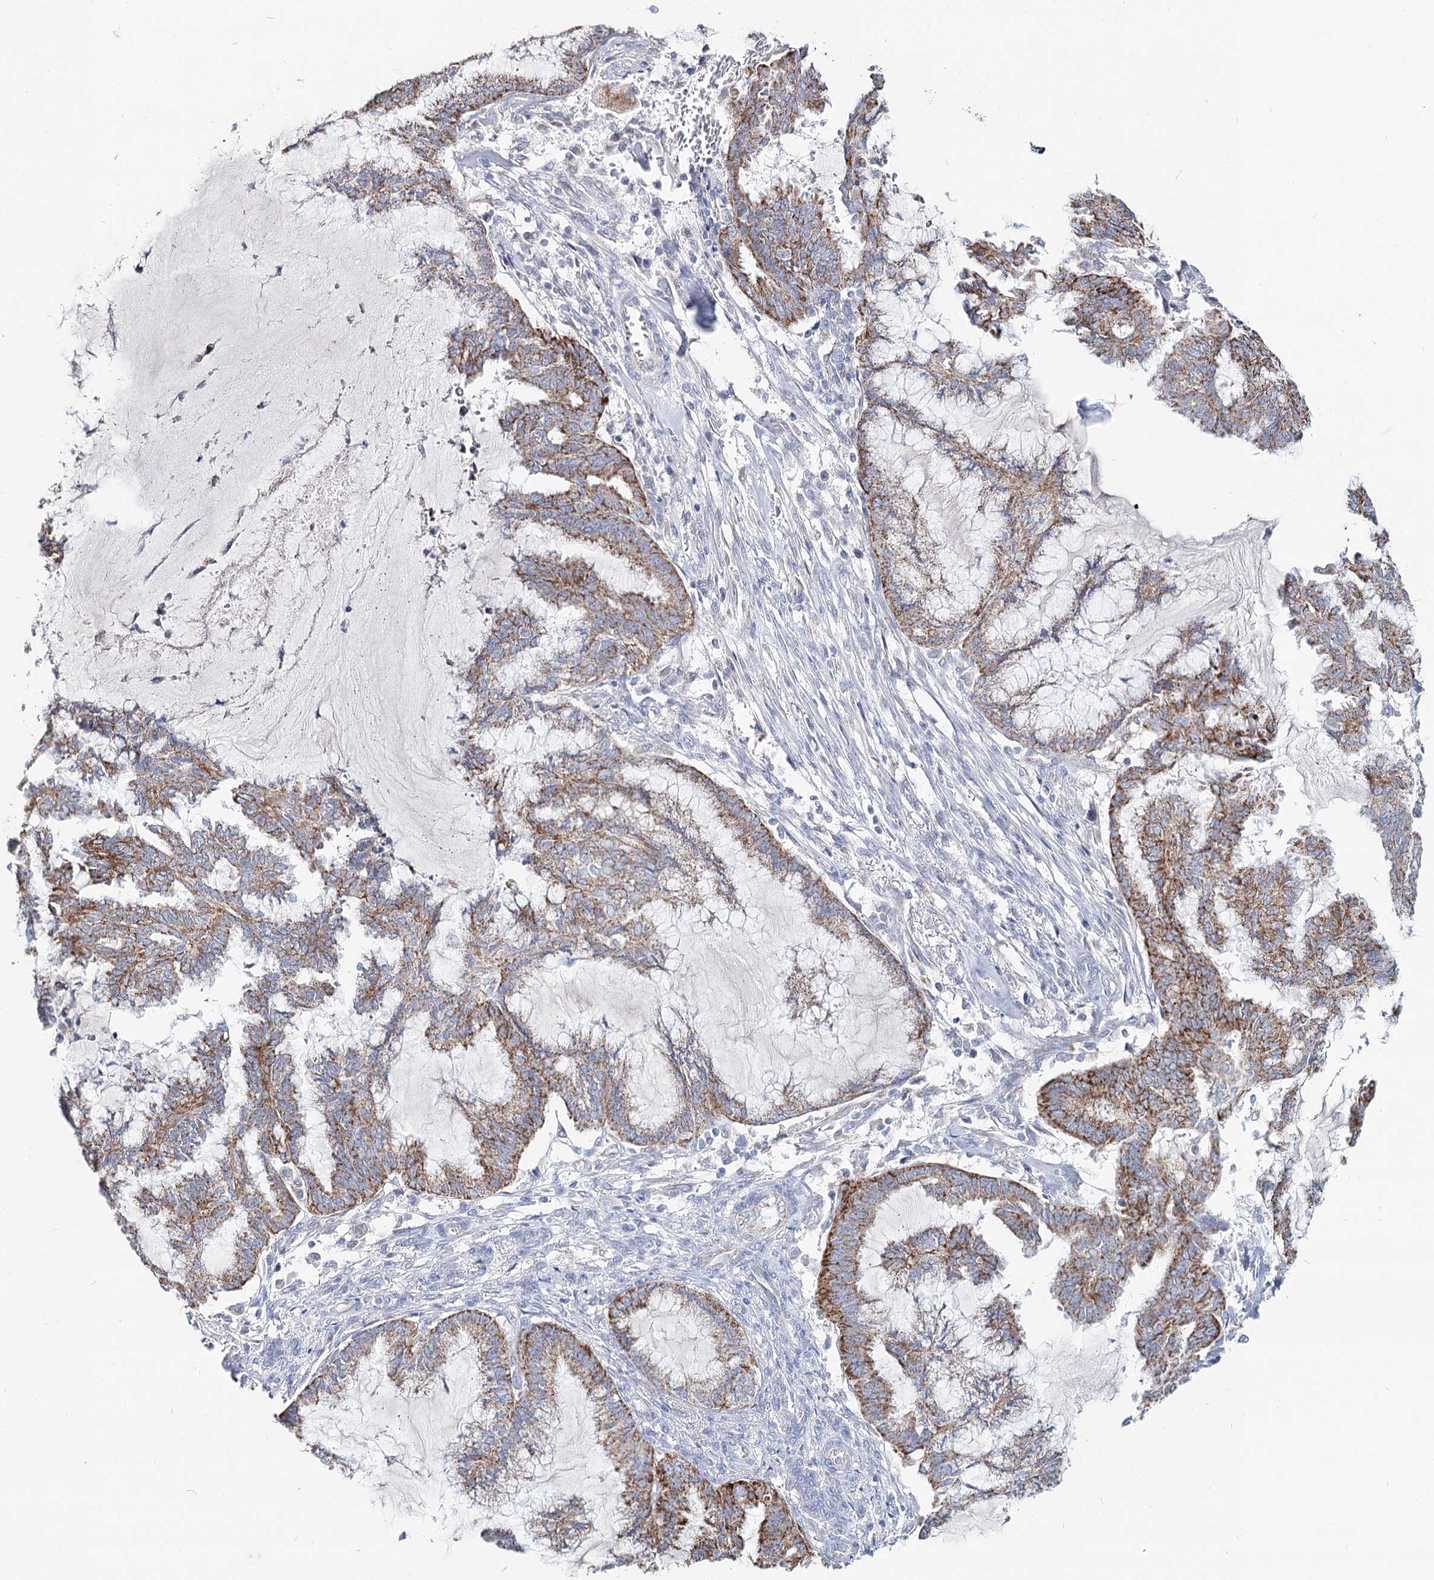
{"staining": {"intensity": "moderate", "quantity": ">75%", "location": "cytoplasmic/membranous"}, "tissue": "endometrial cancer", "cell_type": "Tumor cells", "image_type": "cancer", "snomed": [{"axis": "morphology", "description": "Adenocarcinoma, NOS"}, {"axis": "topography", "description": "Endometrium"}], "caption": "Endometrial cancer tissue shows moderate cytoplasmic/membranous positivity in about >75% of tumor cells, visualized by immunohistochemistry.", "gene": "MCCC2", "patient": {"sex": "female", "age": 86}}